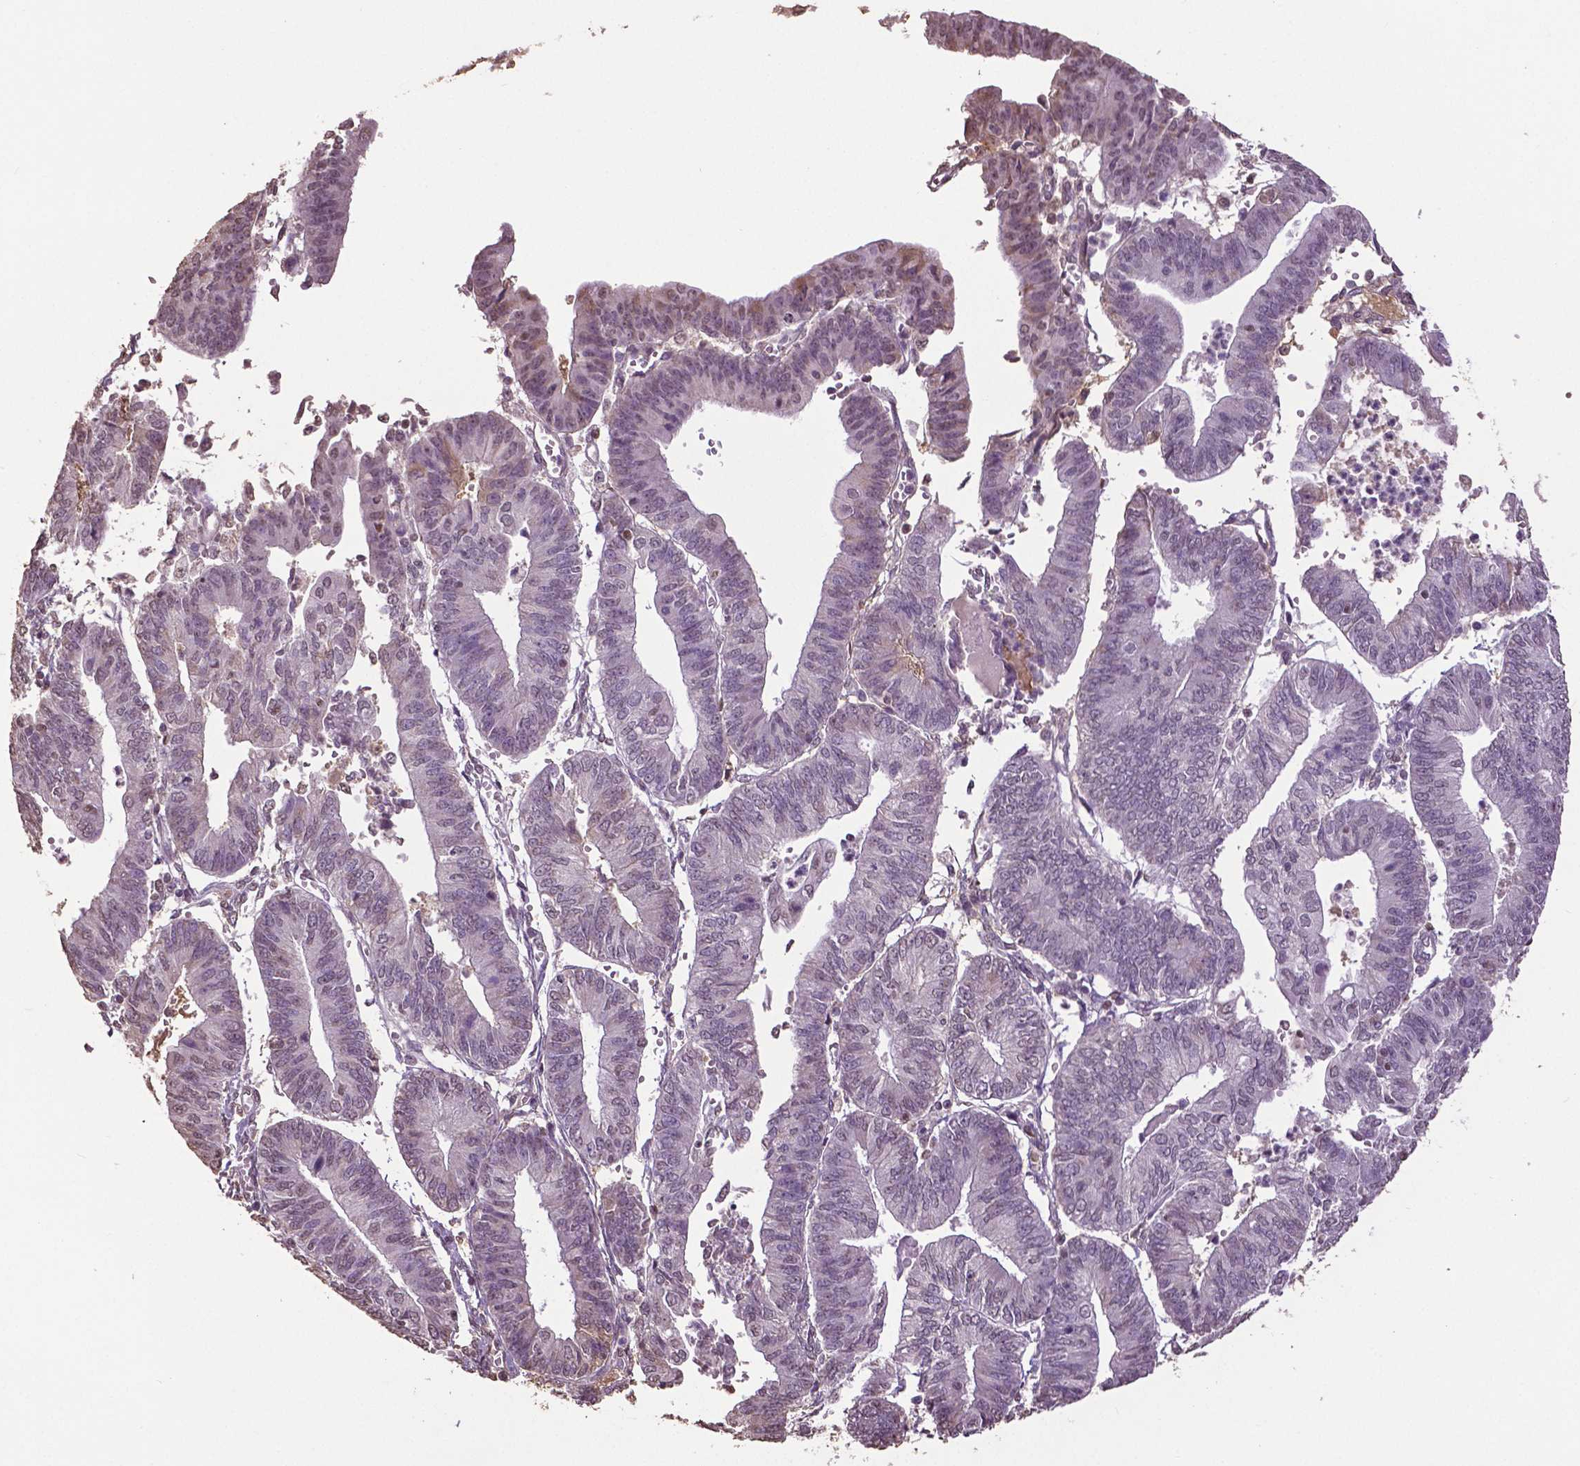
{"staining": {"intensity": "negative", "quantity": "none", "location": "none"}, "tissue": "endometrial cancer", "cell_type": "Tumor cells", "image_type": "cancer", "snomed": [{"axis": "morphology", "description": "Adenocarcinoma, NOS"}, {"axis": "topography", "description": "Endometrium"}], "caption": "This is an immunohistochemistry (IHC) image of adenocarcinoma (endometrial). There is no positivity in tumor cells.", "gene": "RUNX3", "patient": {"sex": "female", "age": 65}}